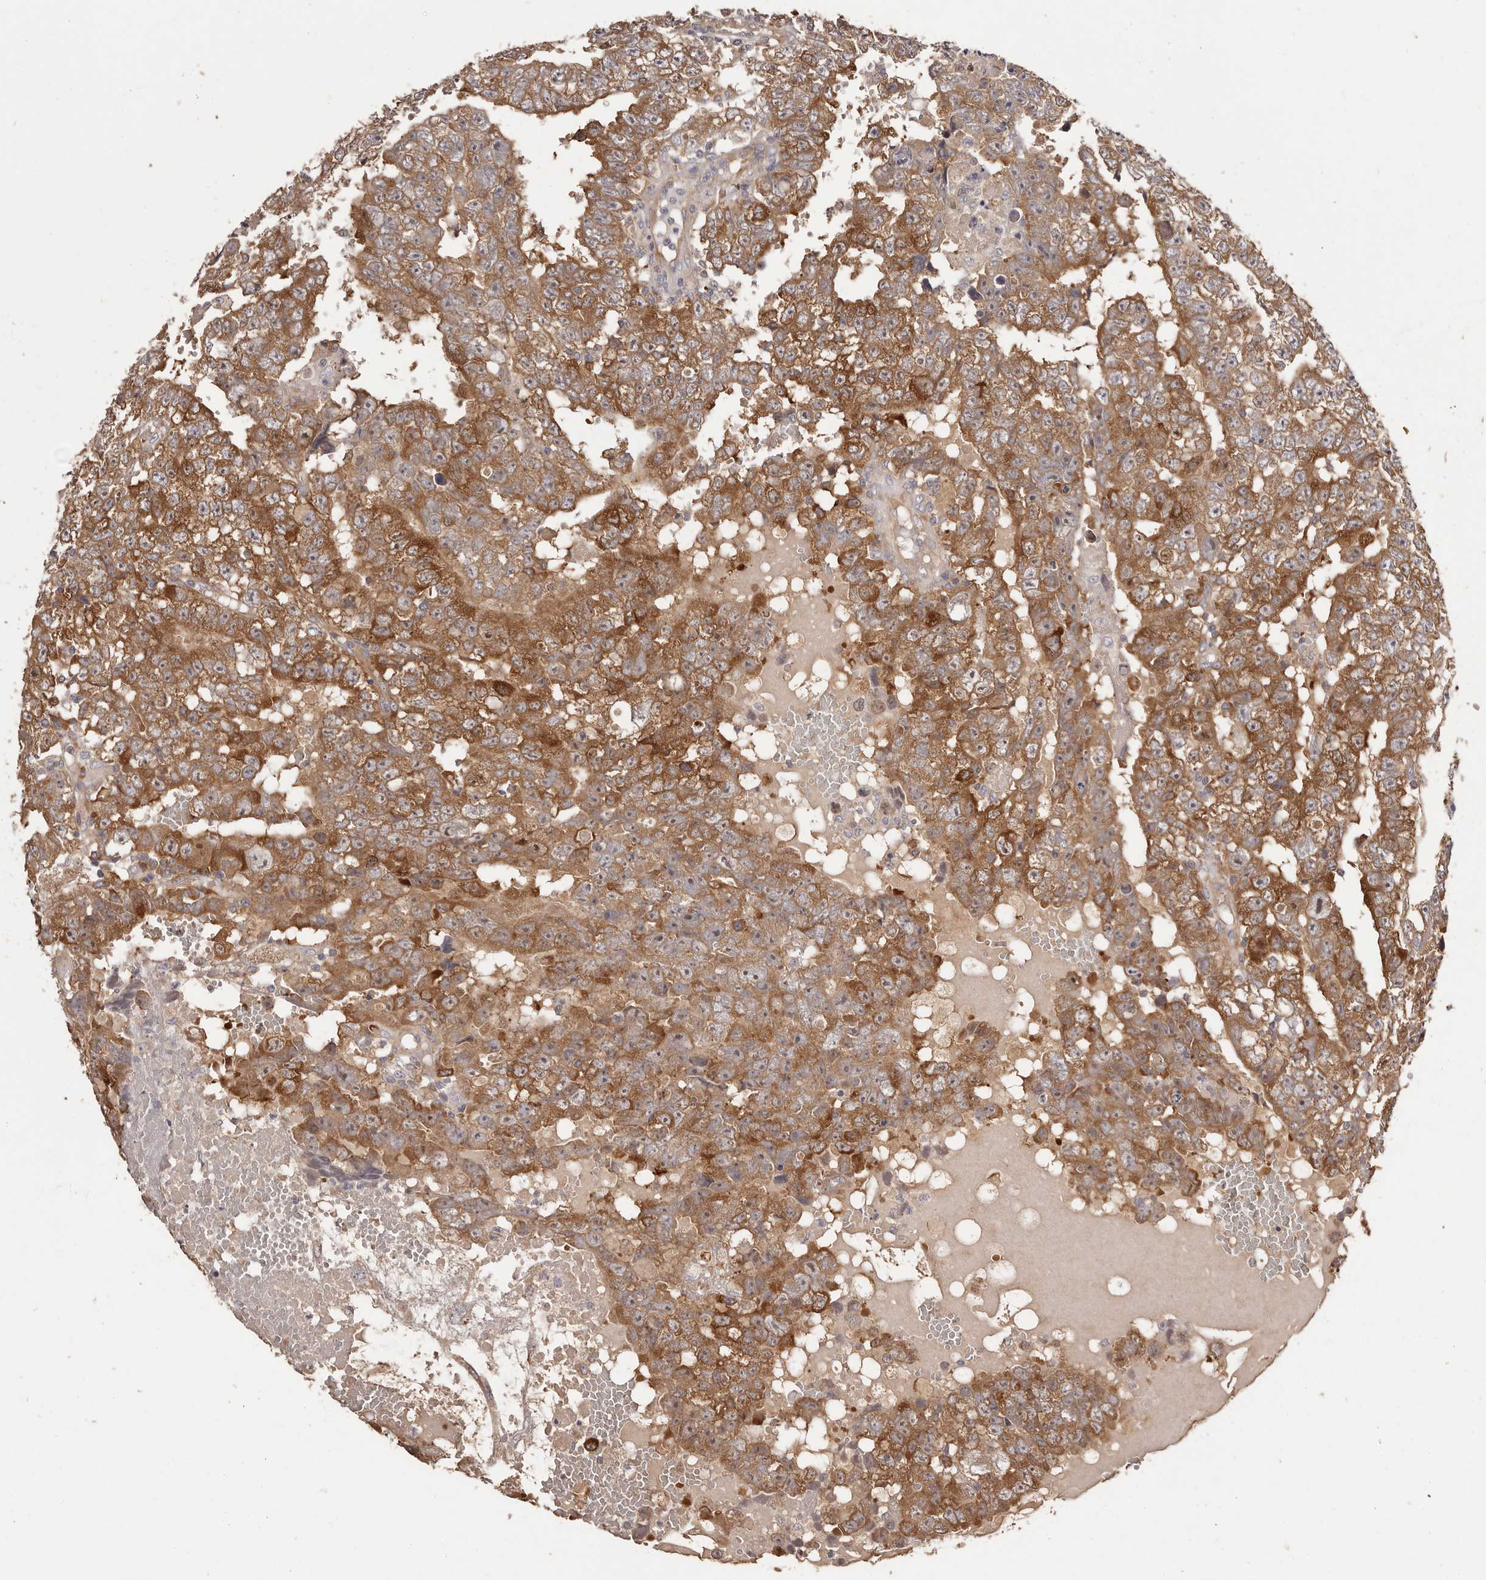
{"staining": {"intensity": "moderate", "quantity": ">75%", "location": "cytoplasmic/membranous"}, "tissue": "testis cancer", "cell_type": "Tumor cells", "image_type": "cancer", "snomed": [{"axis": "morphology", "description": "Carcinoma, Embryonal, NOS"}, {"axis": "topography", "description": "Testis"}], "caption": "Immunohistochemistry (IHC) (DAB (3,3'-diaminobenzidine)) staining of human testis cancer (embryonal carcinoma) demonstrates moderate cytoplasmic/membranous protein expression in approximately >75% of tumor cells.", "gene": "LTV1", "patient": {"sex": "male", "age": 25}}